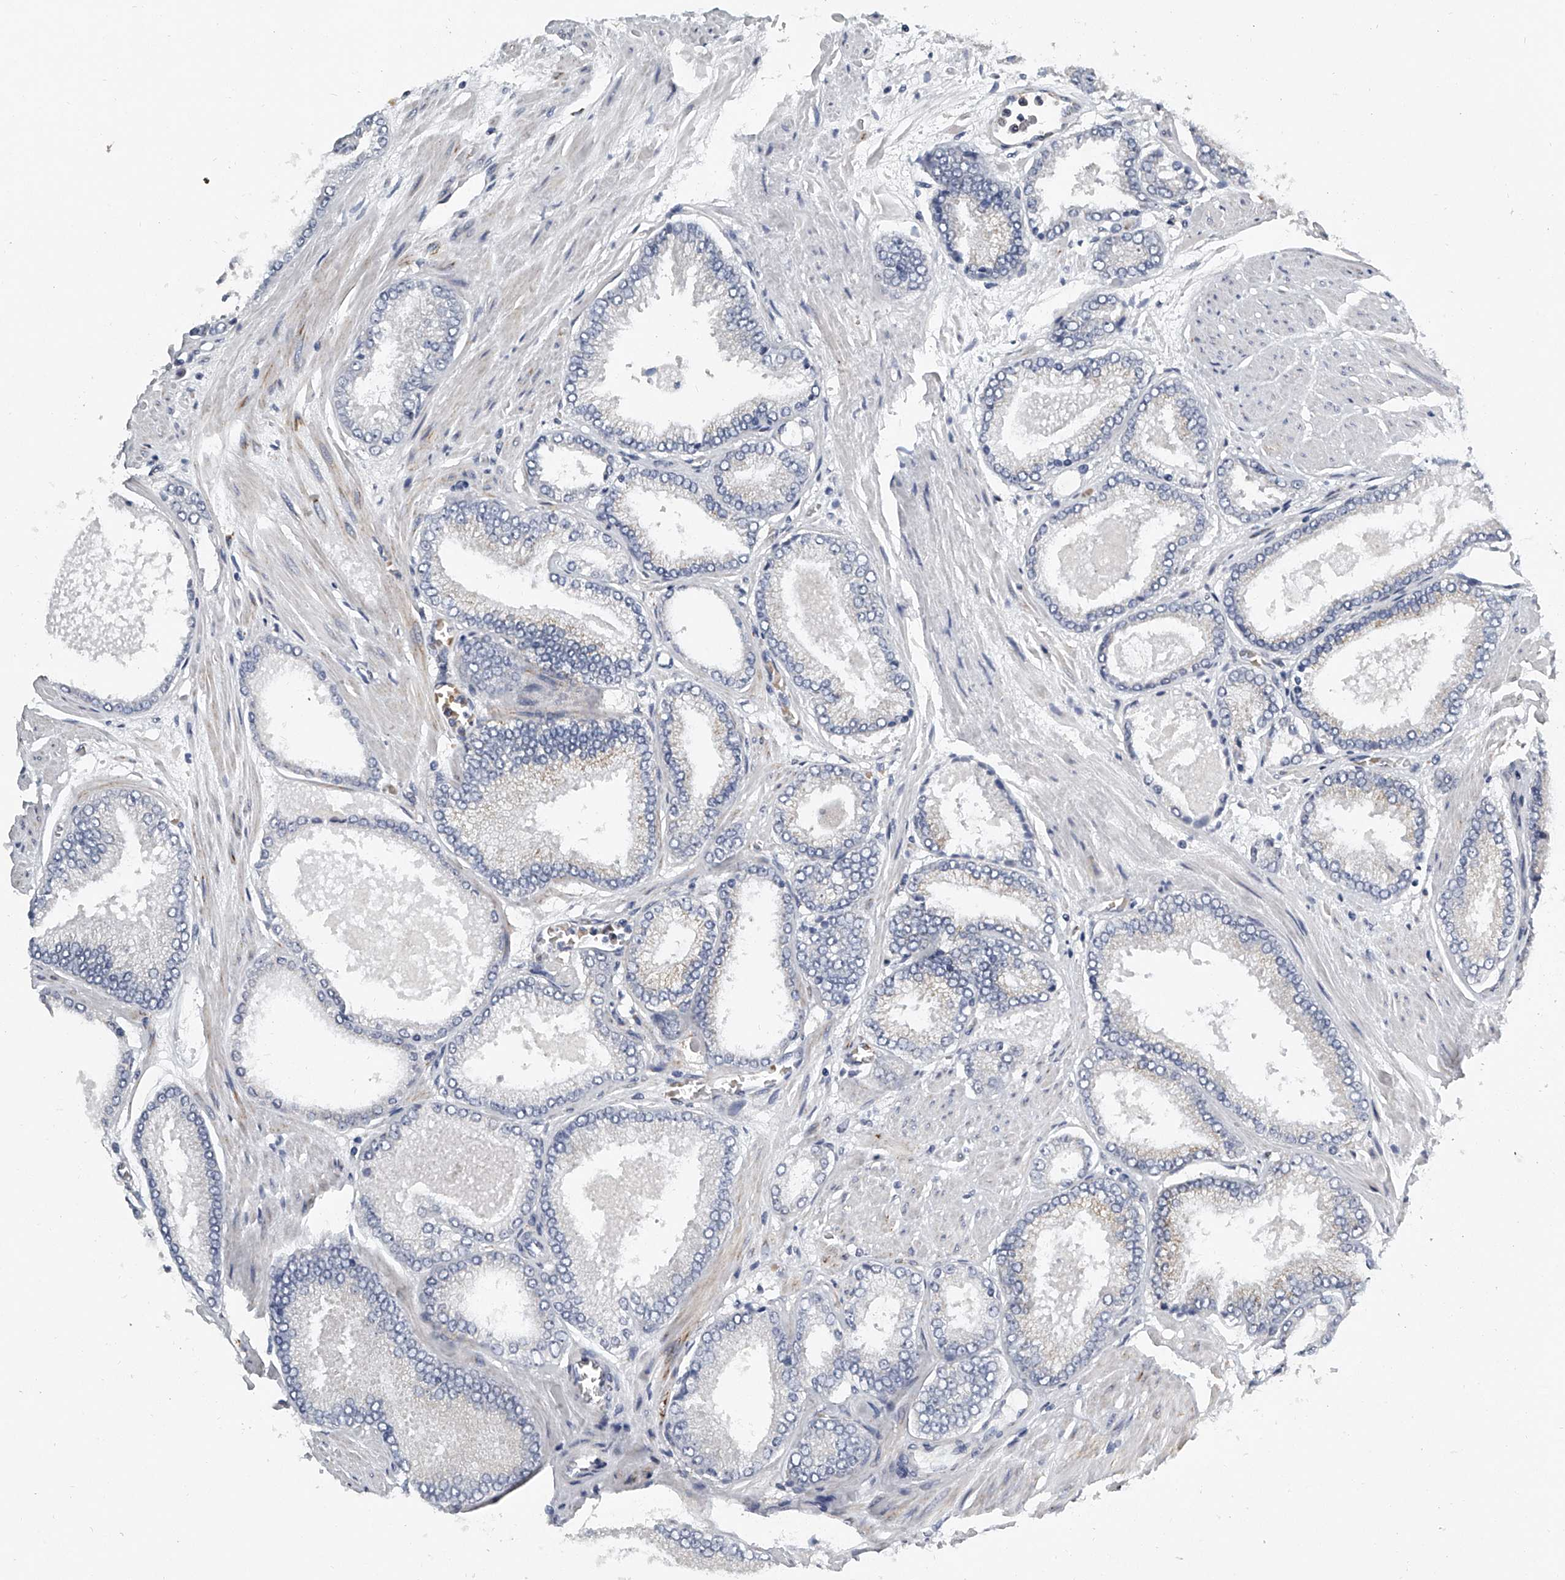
{"staining": {"intensity": "negative", "quantity": "none", "location": "none"}, "tissue": "prostate cancer", "cell_type": "Tumor cells", "image_type": "cancer", "snomed": [{"axis": "morphology", "description": "Adenocarcinoma, High grade"}, {"axis": "topography", "description": "Prostate"}], "caption": "High magnification brightfield microscopy of prostate cancer stained with DAB (brown) and counterstained with hematoxylin (blue): tumor cells show no significant staining.", "gene": "KLHL7", "patient": {"sex": "male", "age": 61}}